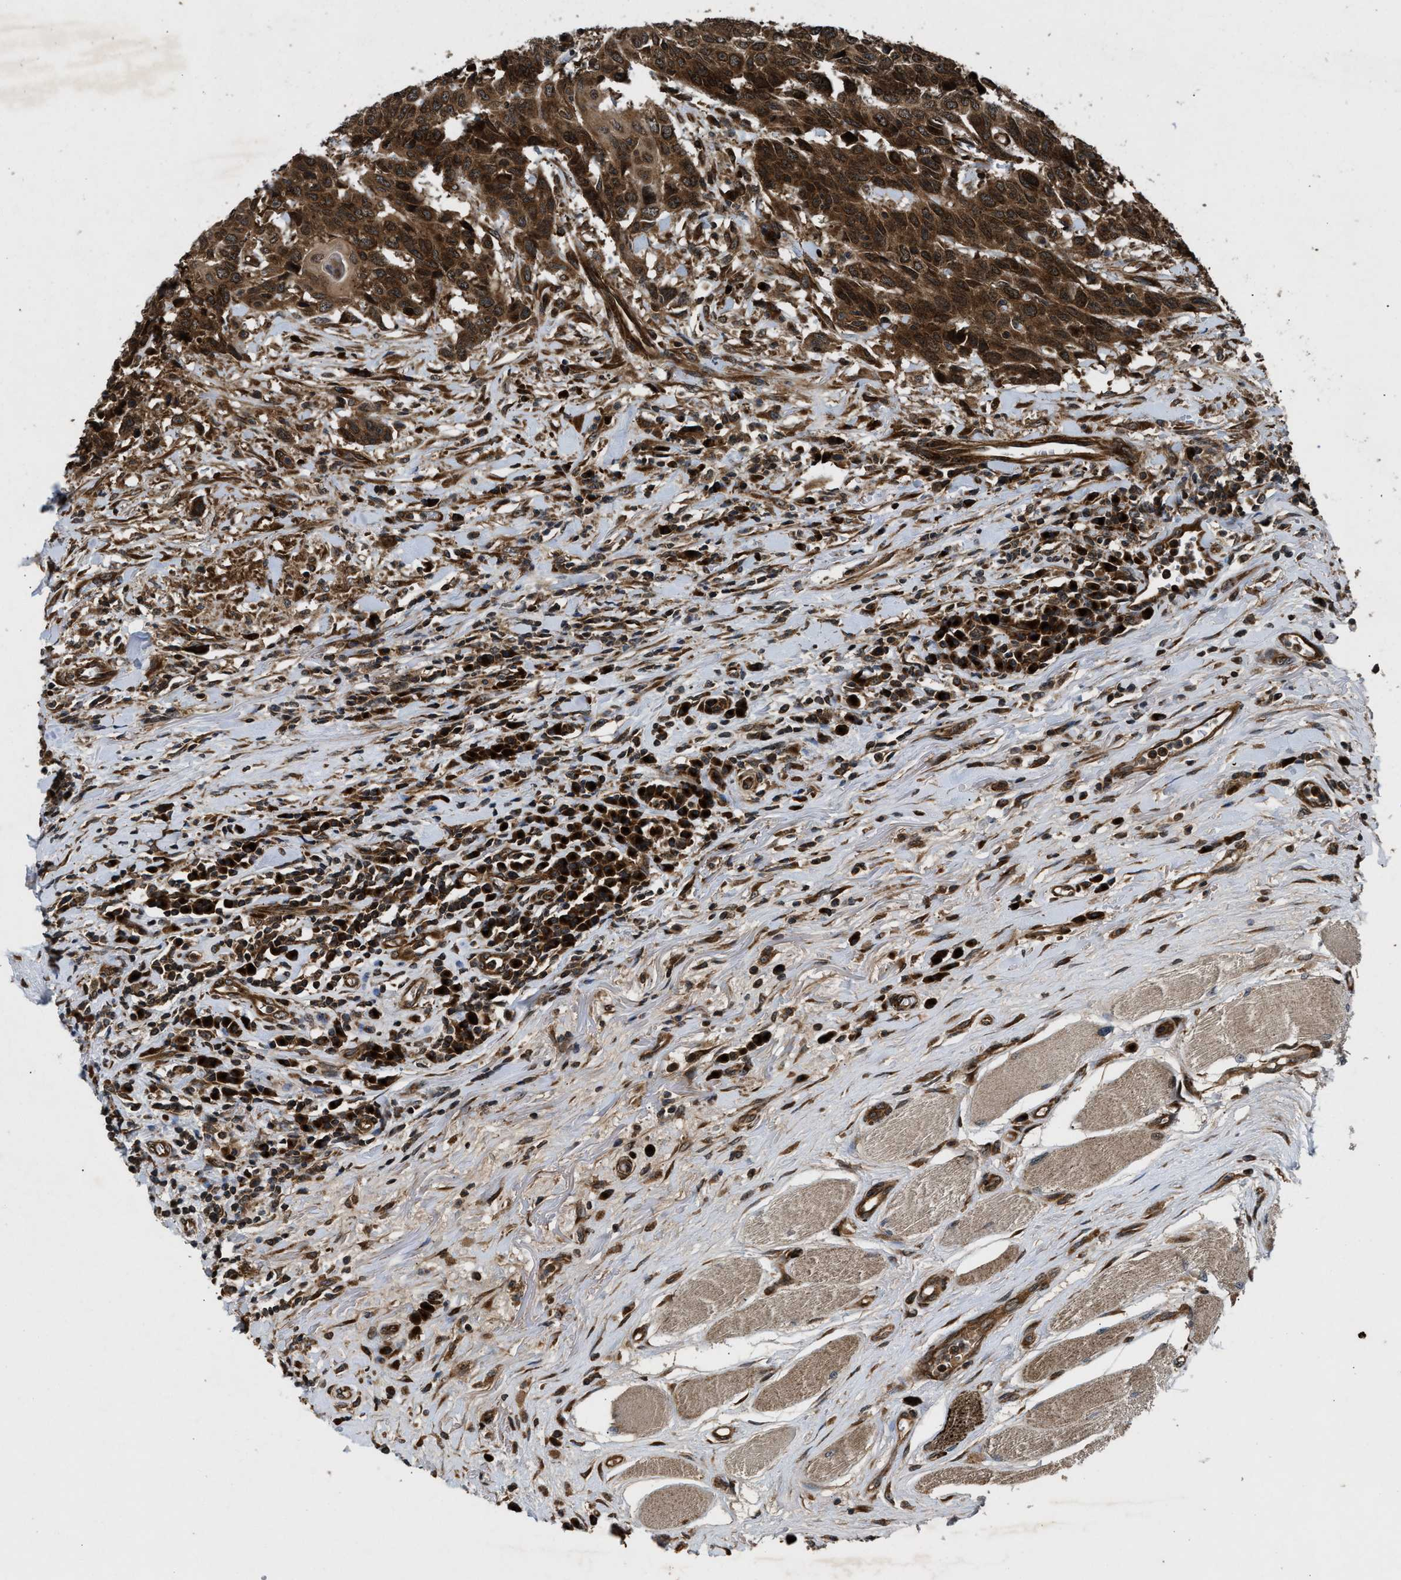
{"staining": {"intensity": "strong", "quantity": ">75%", "location": "cytoplasmic/membranous"}, "tissue": "head and neck cancer", "cell_type": "Tumor cells", "image_type": "cancer", "snomed": [{"axis": "morphology", "description": "Squamous cell carcinoma, NOS"}, {"axis": "topography", "description": "Head-Neck"}], "caption": "Protein expression by IHC demonstrates strong cytoplasmic/membranous expression in about >75% of tumor cells in head and neck cancer (squamous cell carcinoma).", "gene": "PNPLA8", "patient": {"sex": "male", "age": 66}}